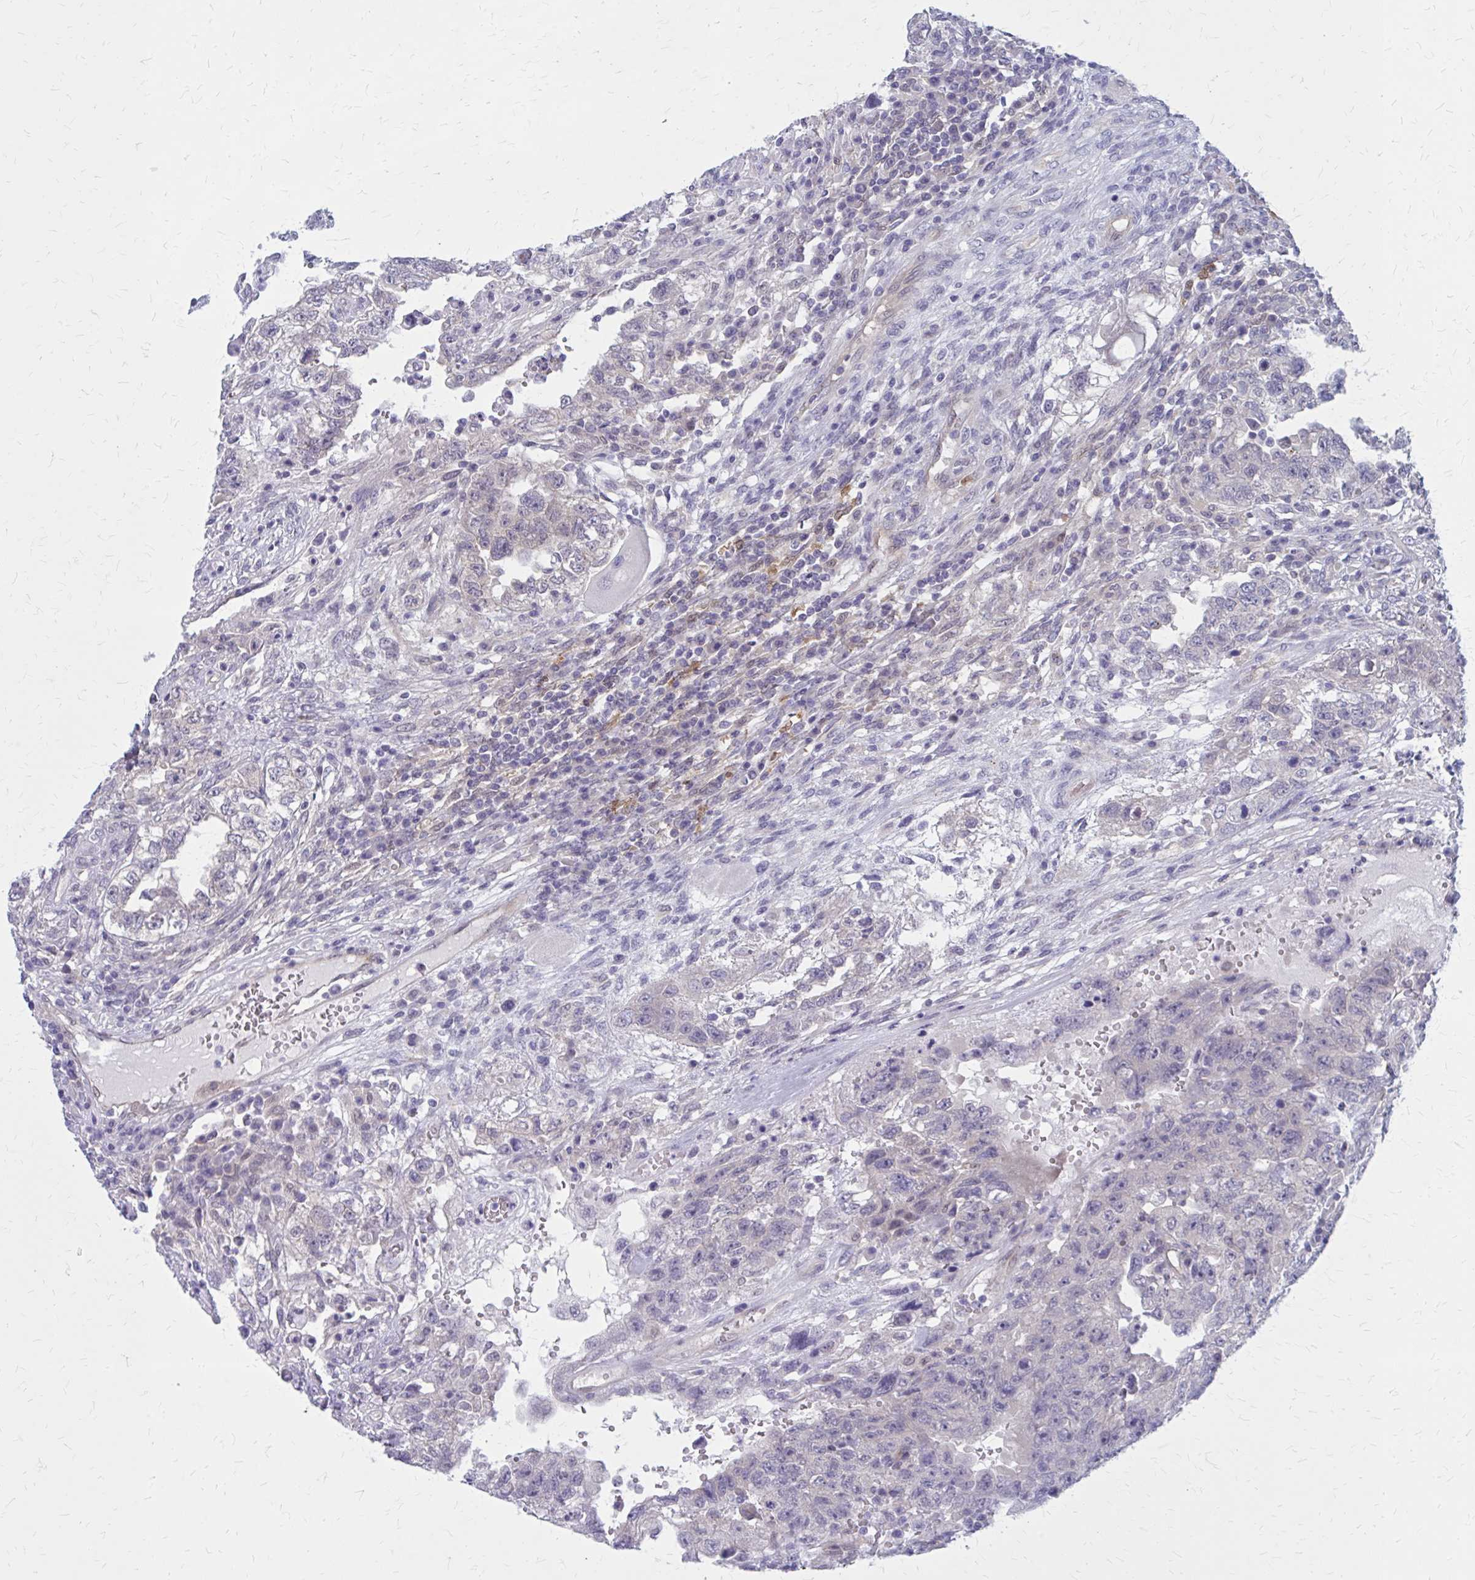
{"staining": {"intensity": "negative", "quantity": "none", "location": "none"}, "tissue": "testis cancer", "cell_type": "Tumor cells", "image_type": "cancer", "snomed": [{"axis": "morphology", "description": "Carcinoma, Embryonal, NOS"}, {"axis": "topography", "description": "Testis"}], "caption": "This is an immunohistochemistry (IHC) photomicrograph of human testis embryonal carcinoma. There is no expression in tumor cells.", "gene": "CLIC2", "patient": {"sex": "male", "age": 26}}